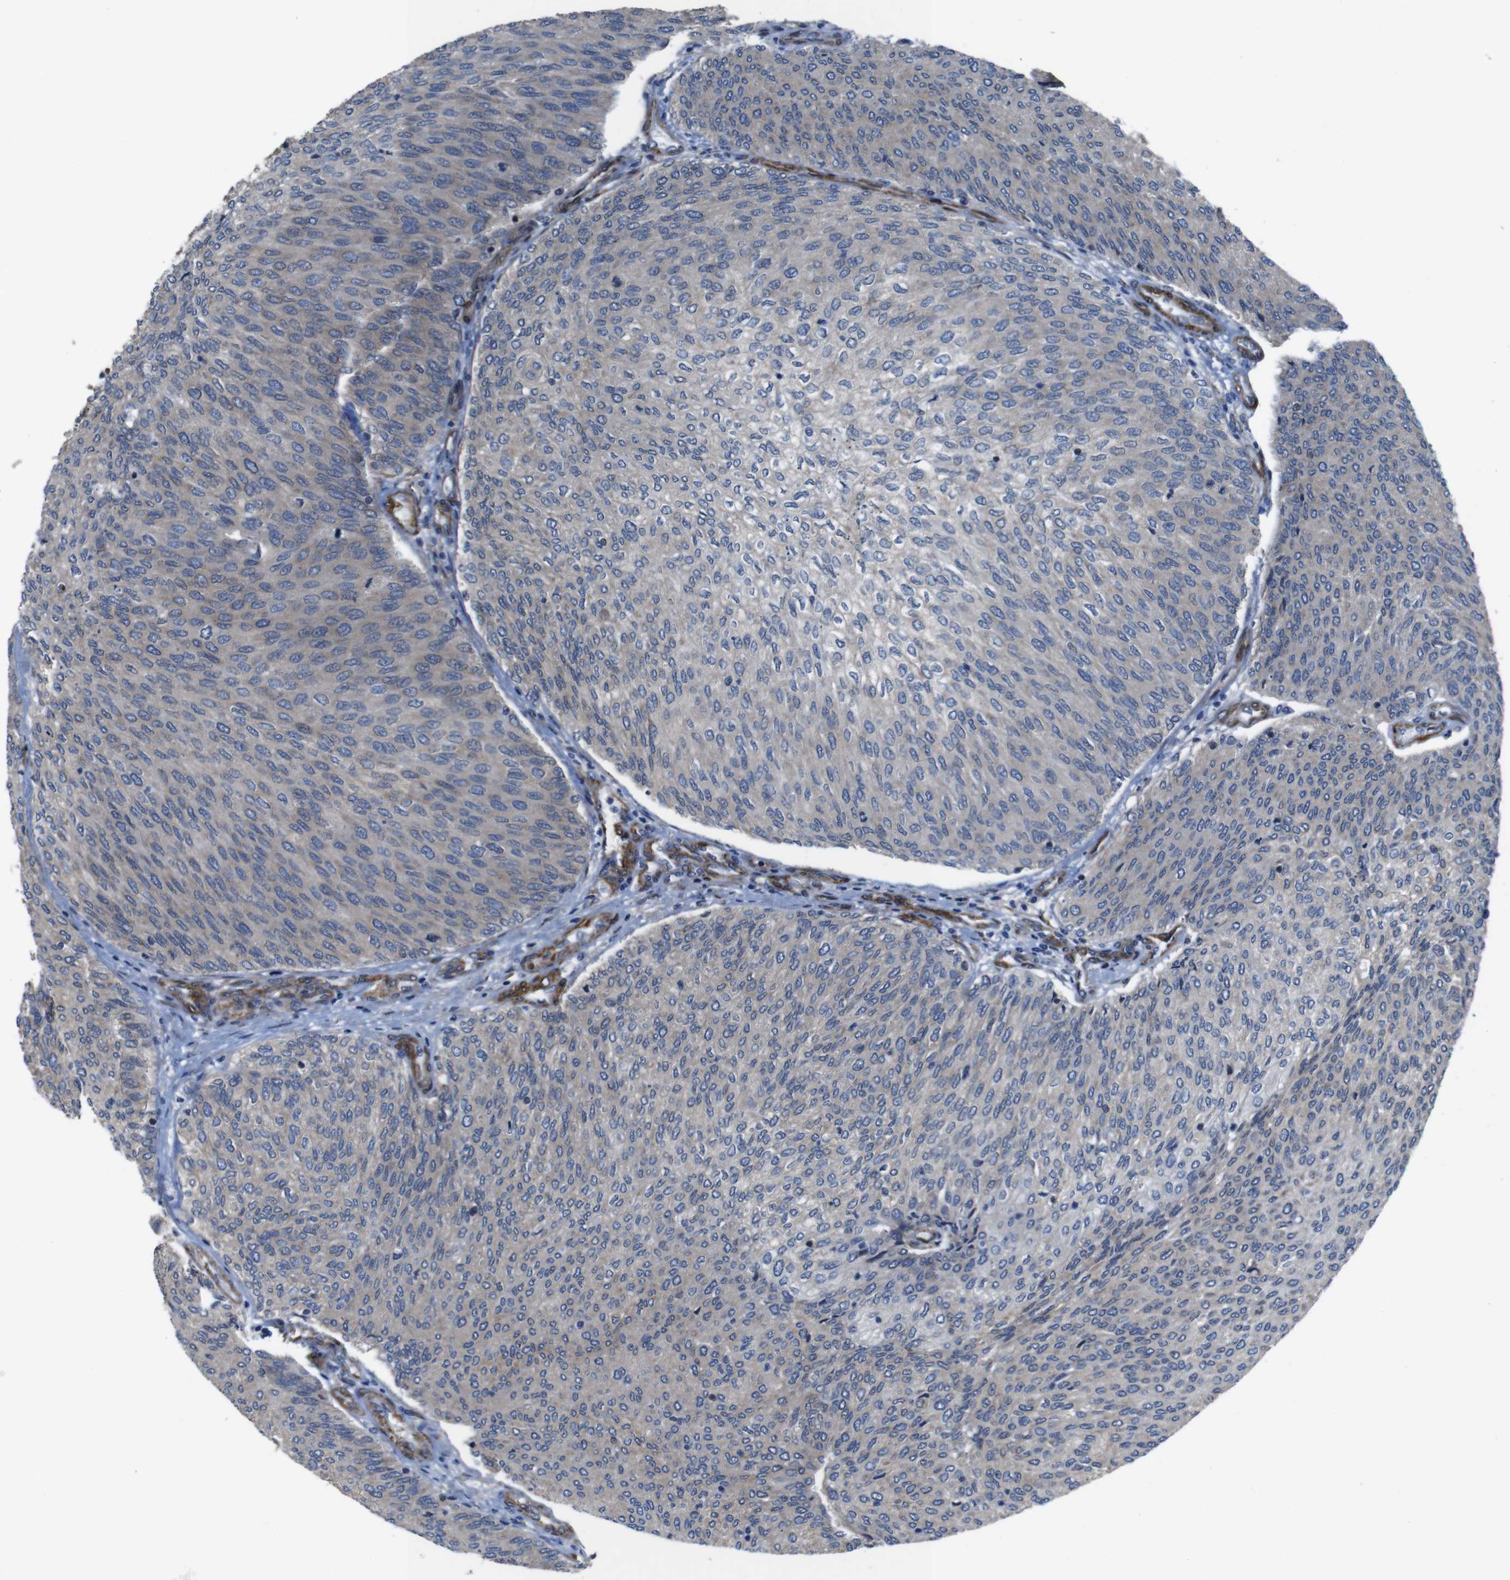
{"staining": {"intensity": "negative", "quantity": "none", "location": "none"}, "tissue": "urothelial cancer", "cell_type": "Tumor cells", "image_type": "cancer", "snomed": [{"axis": "morphology", "description": "Urothelial carcinoma, Low grade"}, {"axis": "topography", "description": "Urinary bladder"}], "caption": "IHC of human urothelial cancer shows no positivity in tumor cells.", "gene": "GGT7", "patient": {"sex": "female", "age": 79}}